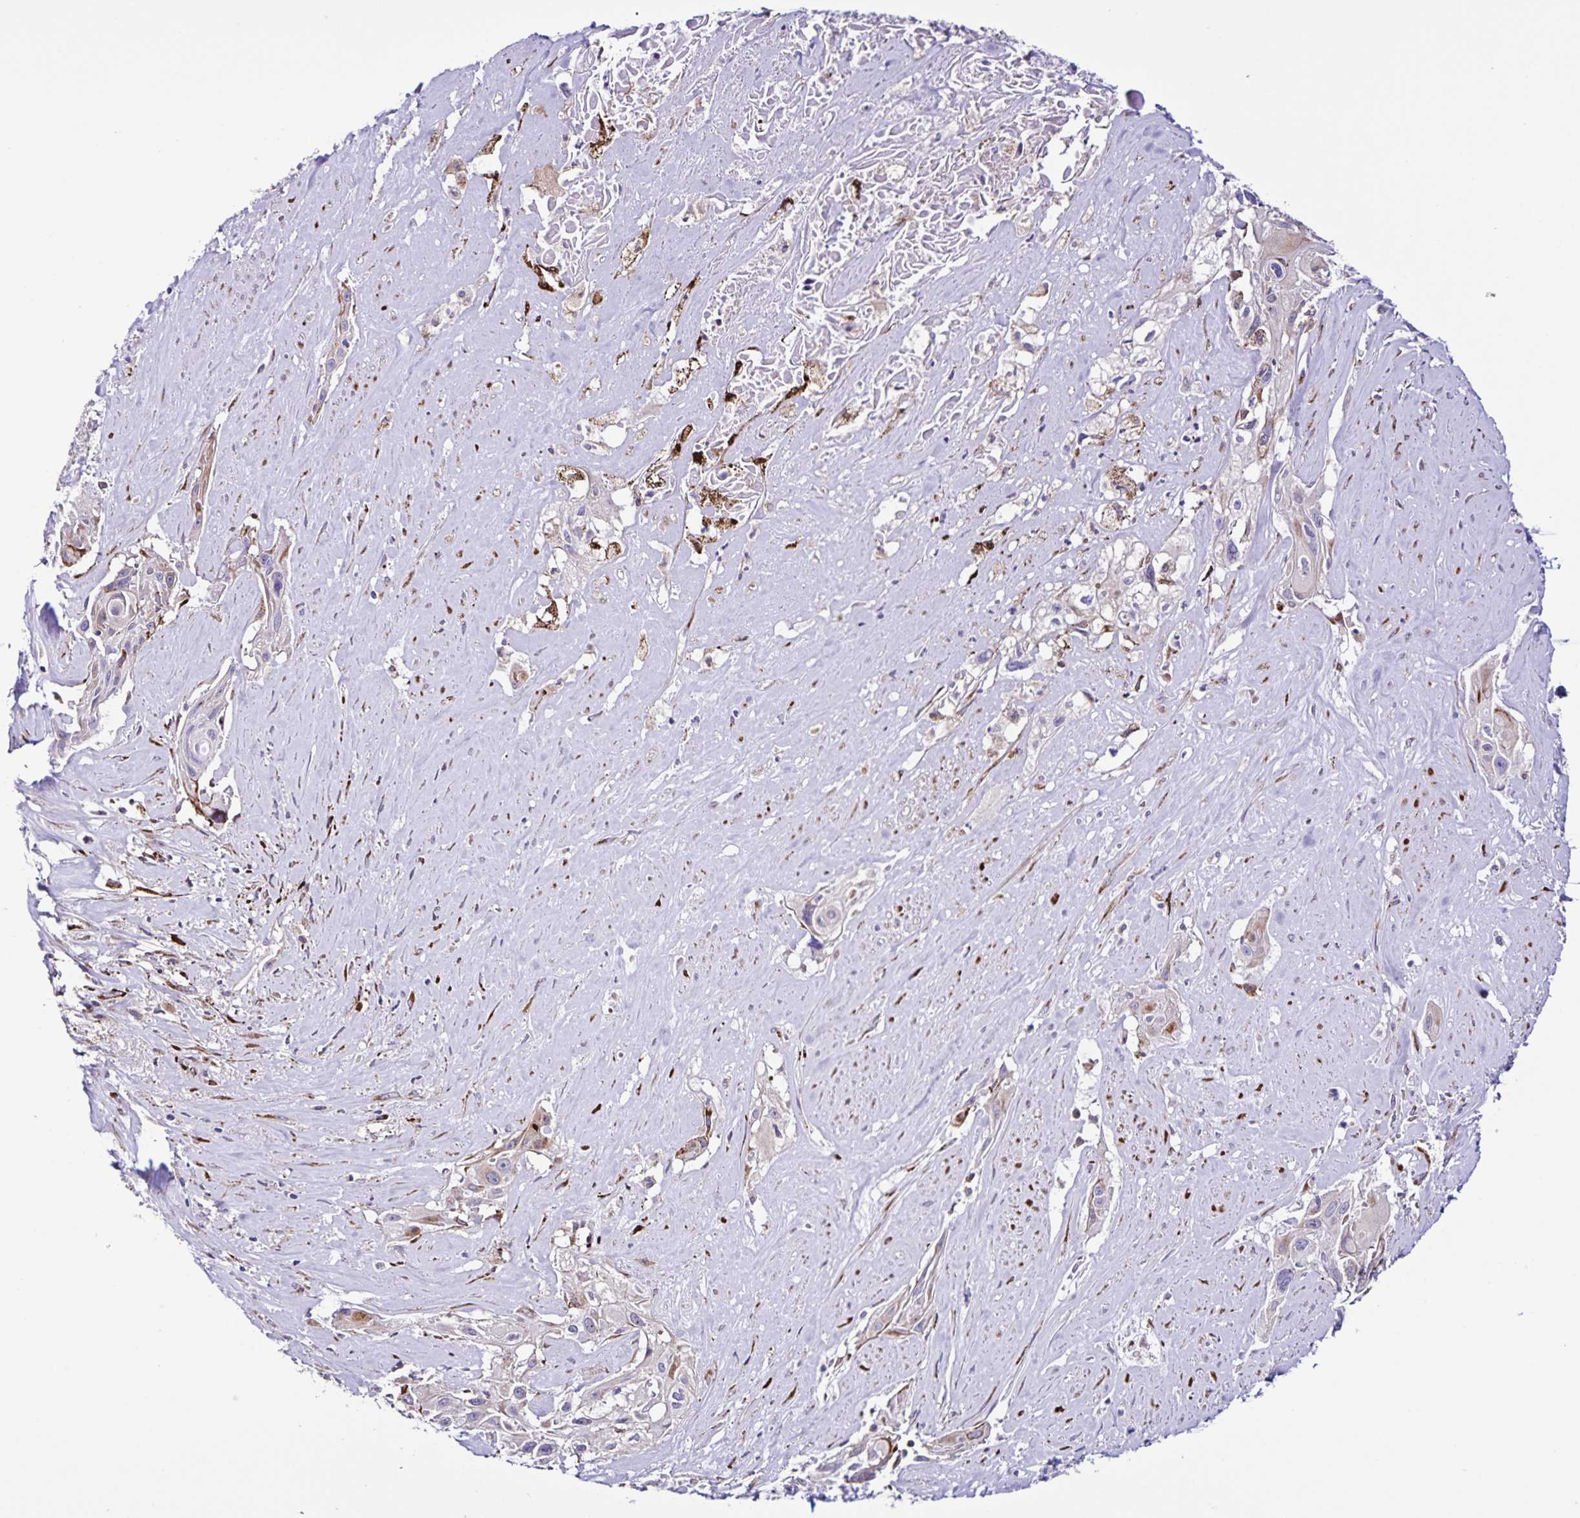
{"staining": {"intensity": "strong", "quantity": "<25%", "location": "cytoplasmic/membranous"}, "tissue": "cervical cancer", "cell_type": "Tumor cells", "image_type": "cancer", "snomed": [{"axis": "morphology", "description": "Squamous cell carcinoma, NOS"}, {"axis": "topography", "description": "Cervix"}], "caption": "This image displays cervical squamous cell carcinoma stained with immunohistochemistry (IHC) to label a protein in brown. The cytoplasmic/membranous of tumor cells show strong positivity for the protein. Nuclei are counter-stained blue.", "gene": "OSBPL5", "patient": {"sex": "female", "age": 49}}